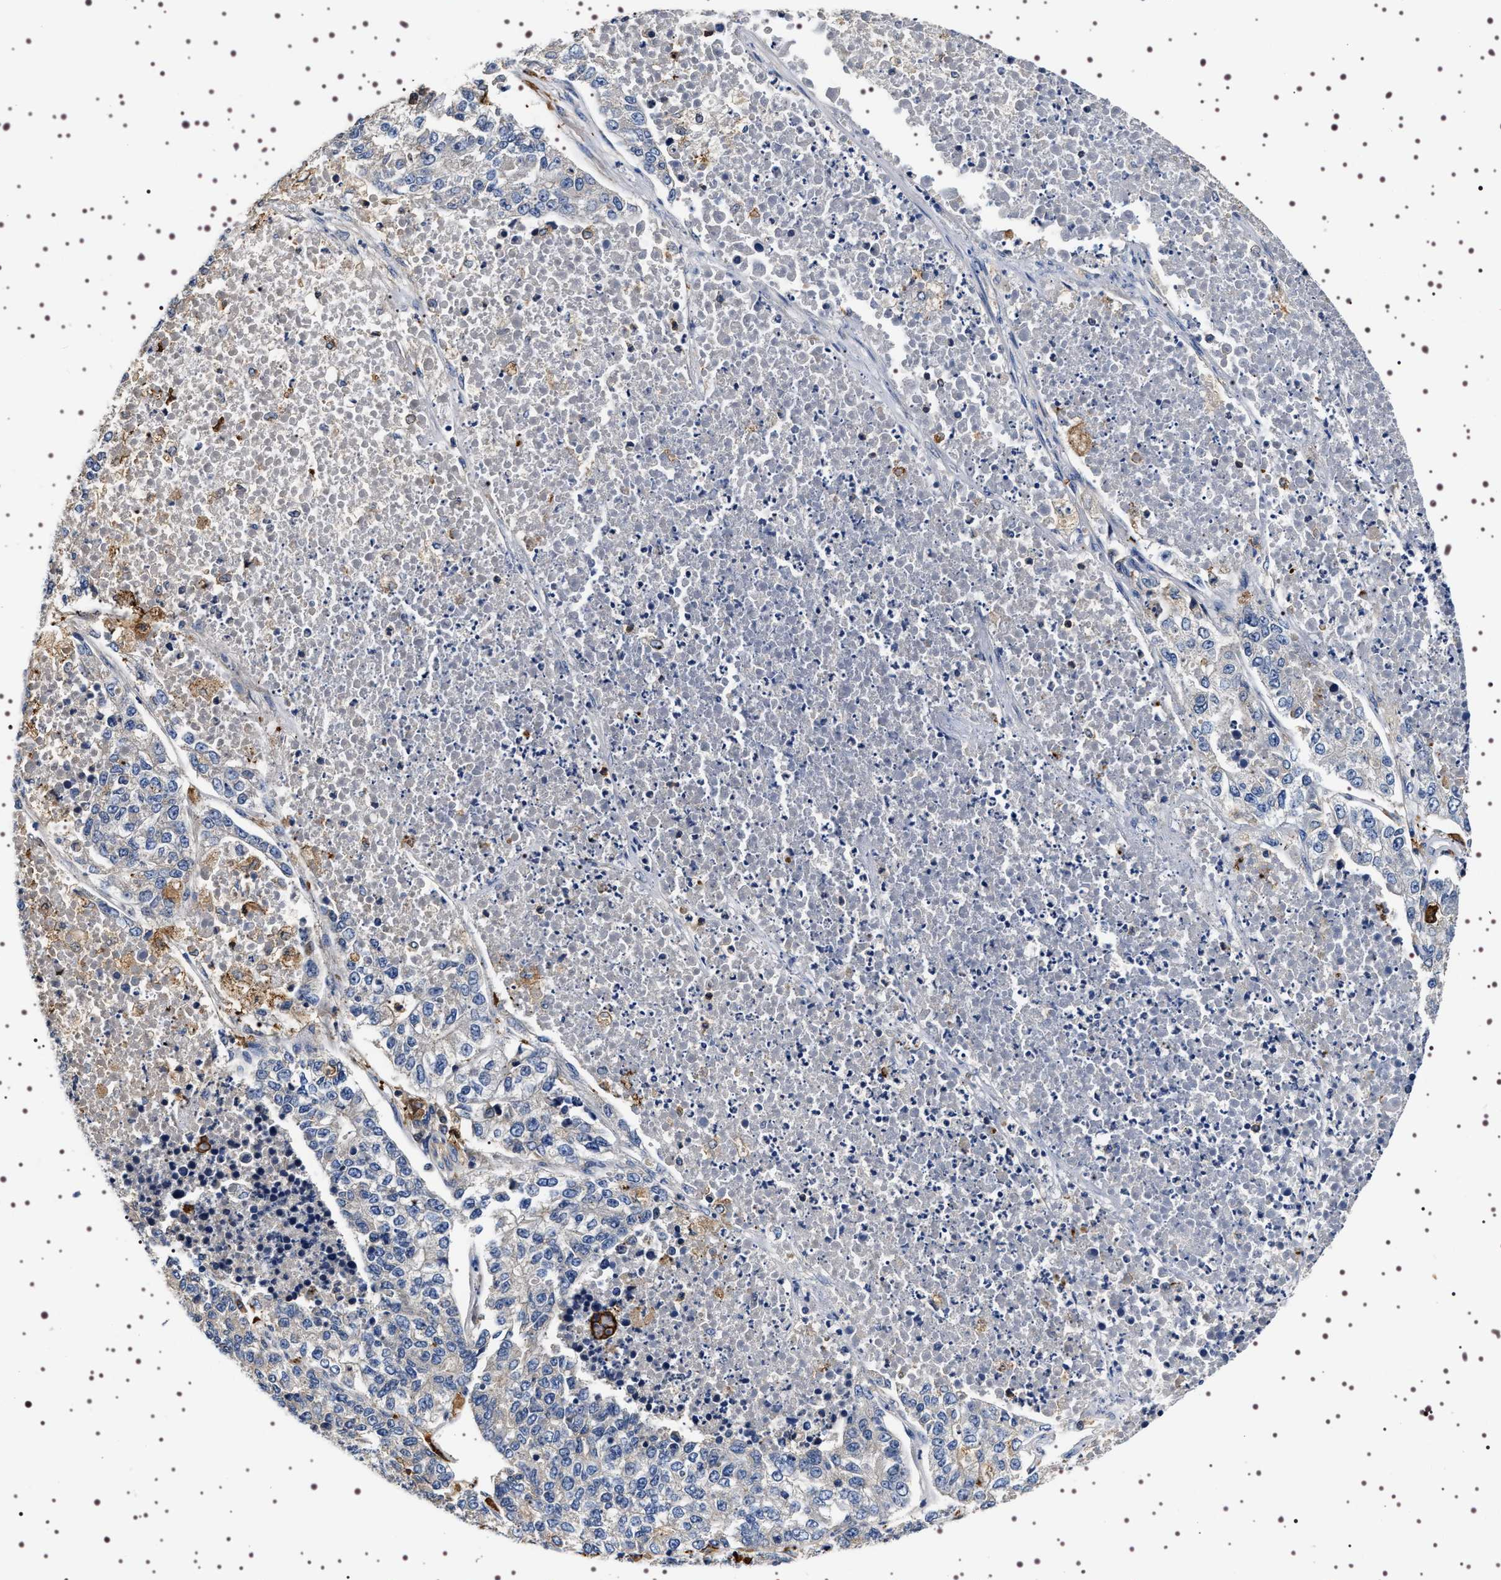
{"staining": {"intensity": "negative", "quantity": "none", "location": "none"}, "tissue": "lung cancer", "cell_type": "Tumor cells", "image_type": "cancer", "snomed": [{"axis": "morphology", "description": "Adenocarcinoma, NOS"}, {"axis": "topography", "description": "Lung"}], "caption": "Protein analysis of lung cancer (adenocarcinoma) shows no significant expression in tumor cells.", "gene": "ALPL", "patient": {"sex": "male", "age": 49}}